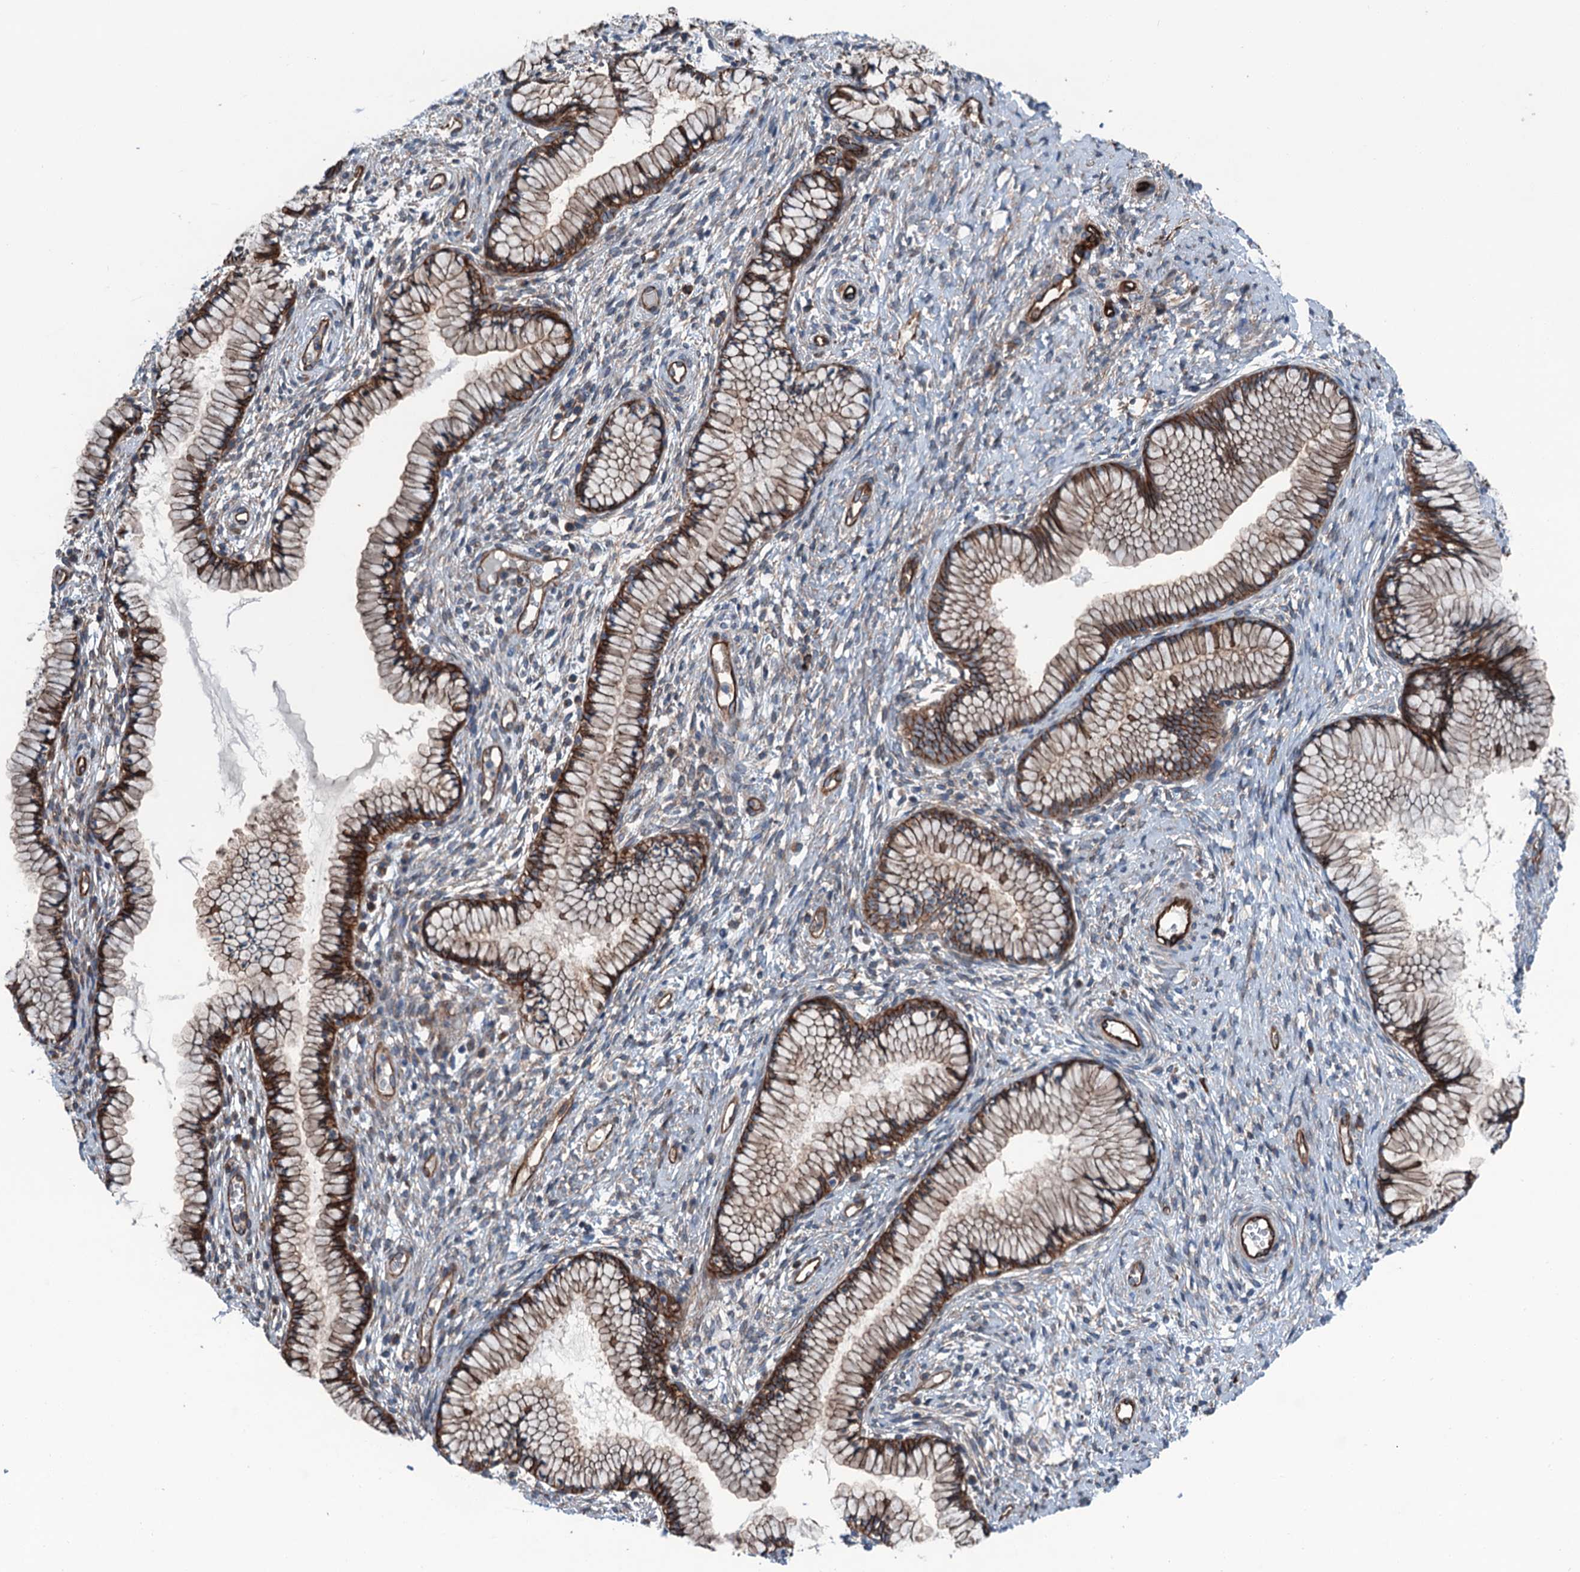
{"staining": {"intensity": "strong", "quantity": ">75%", "location": "cytoplasmic/membranous"}, "tissue": "cervix", "cell_type": "Glandular cells", "image_type": "normal", "snomed": [{"axis": "morphology", "description": "Normal tissue, NOS"}, {"axis": "topography", "description": "Cervix"}], "caption": "Protein staining reveals strong cytoplasmic/membranous staining in about >75% of glandular cells in benign cervix.", "gene": "NMRAL1", "patient": {"sex": "female", "age": 42}}